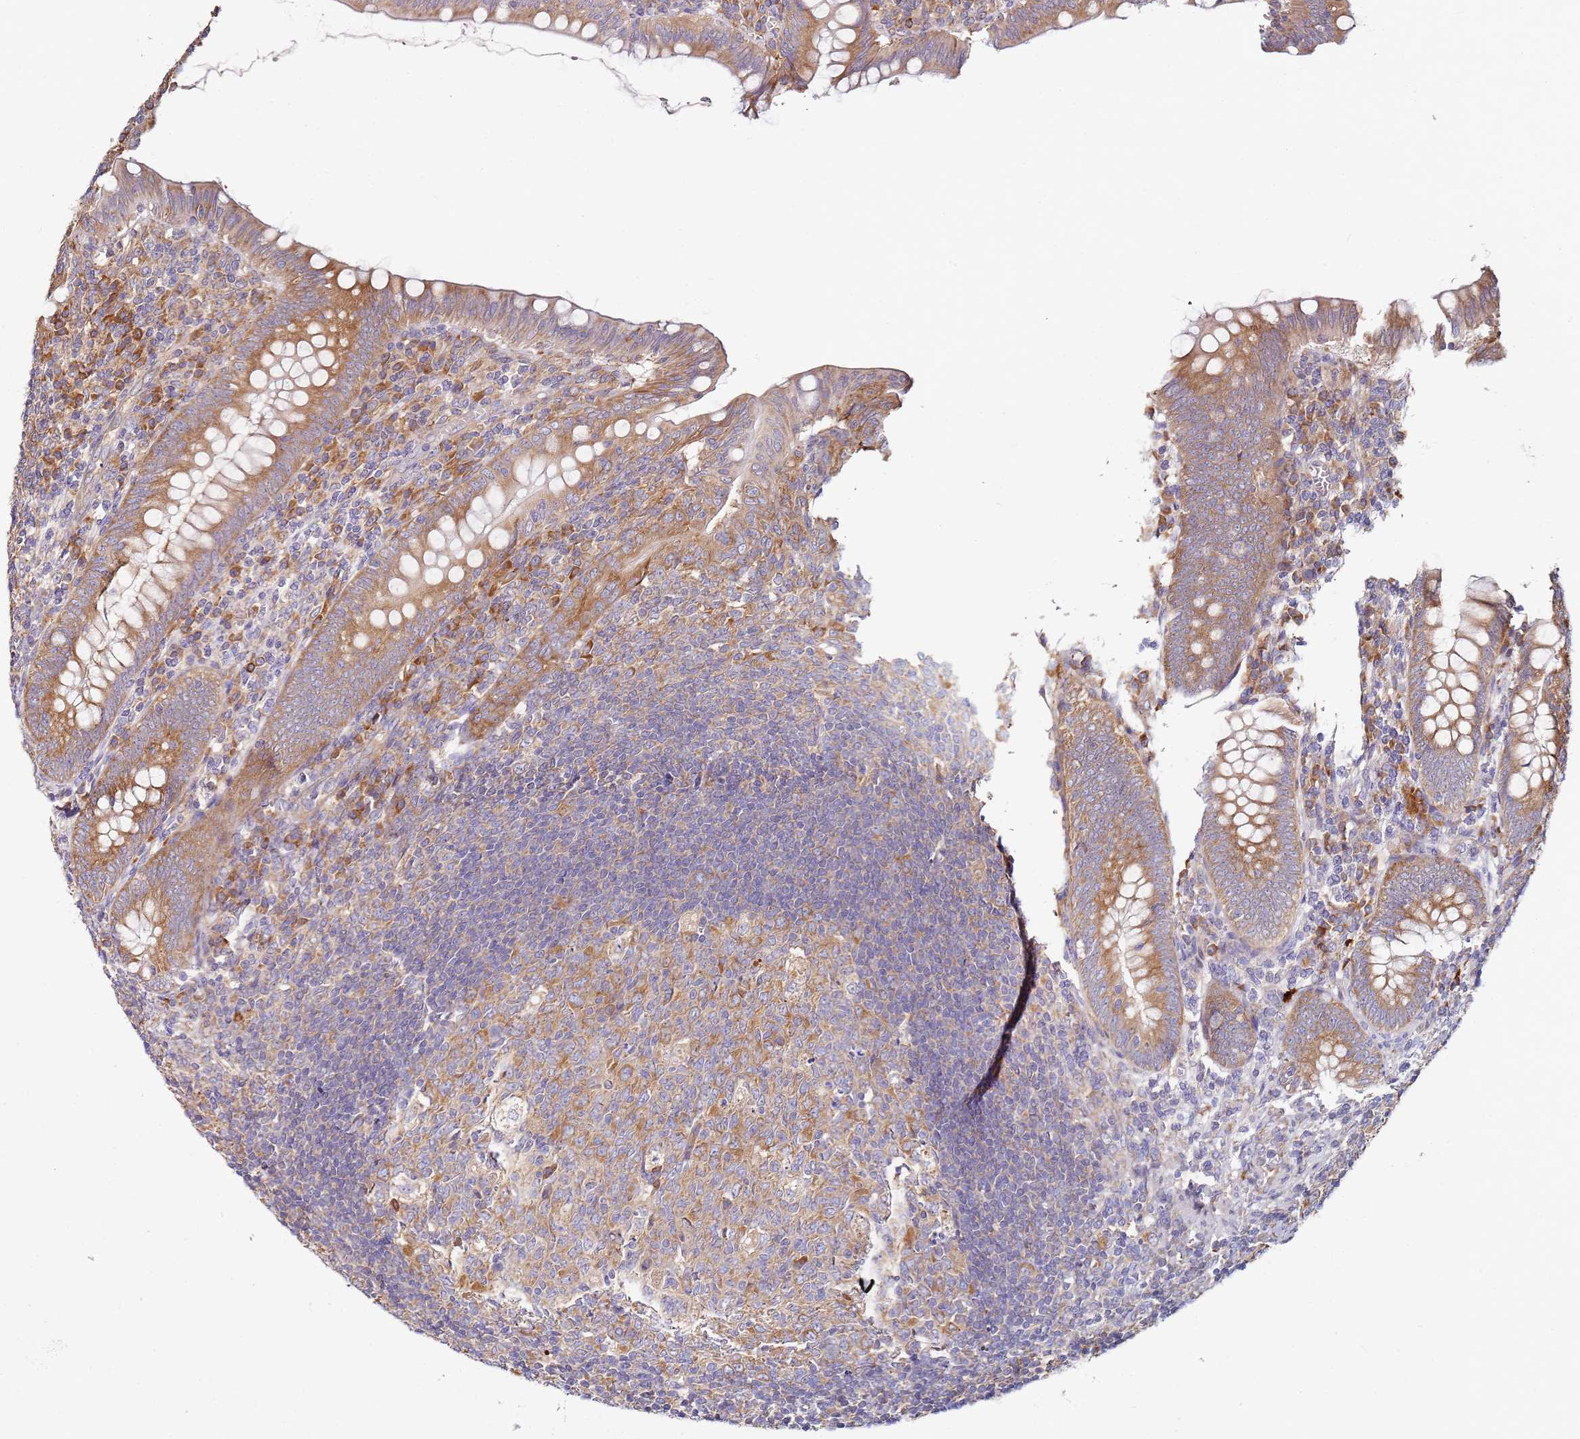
{"staining": {"intensity": "moderate", "quantity": ">75%", "location": "cytoplasmic/membranous"}, "tissue": "appendix", "cell_type": "Glandular cells", "image_type": "normal", "snomed": [{"axis": "morphology", "description": "Normal tissue, NOS"}, {"axis": "topography", "description": "Appendix"}], "caption": "A micrograph showing moderate cytoplasmic/membranous staining in approximately >75% of glandular cells in normal appendix, as visualized by brown immunohistochemical staining.", "gene": "RPS3A", "patient": {"sex": "male", "age": 14}}